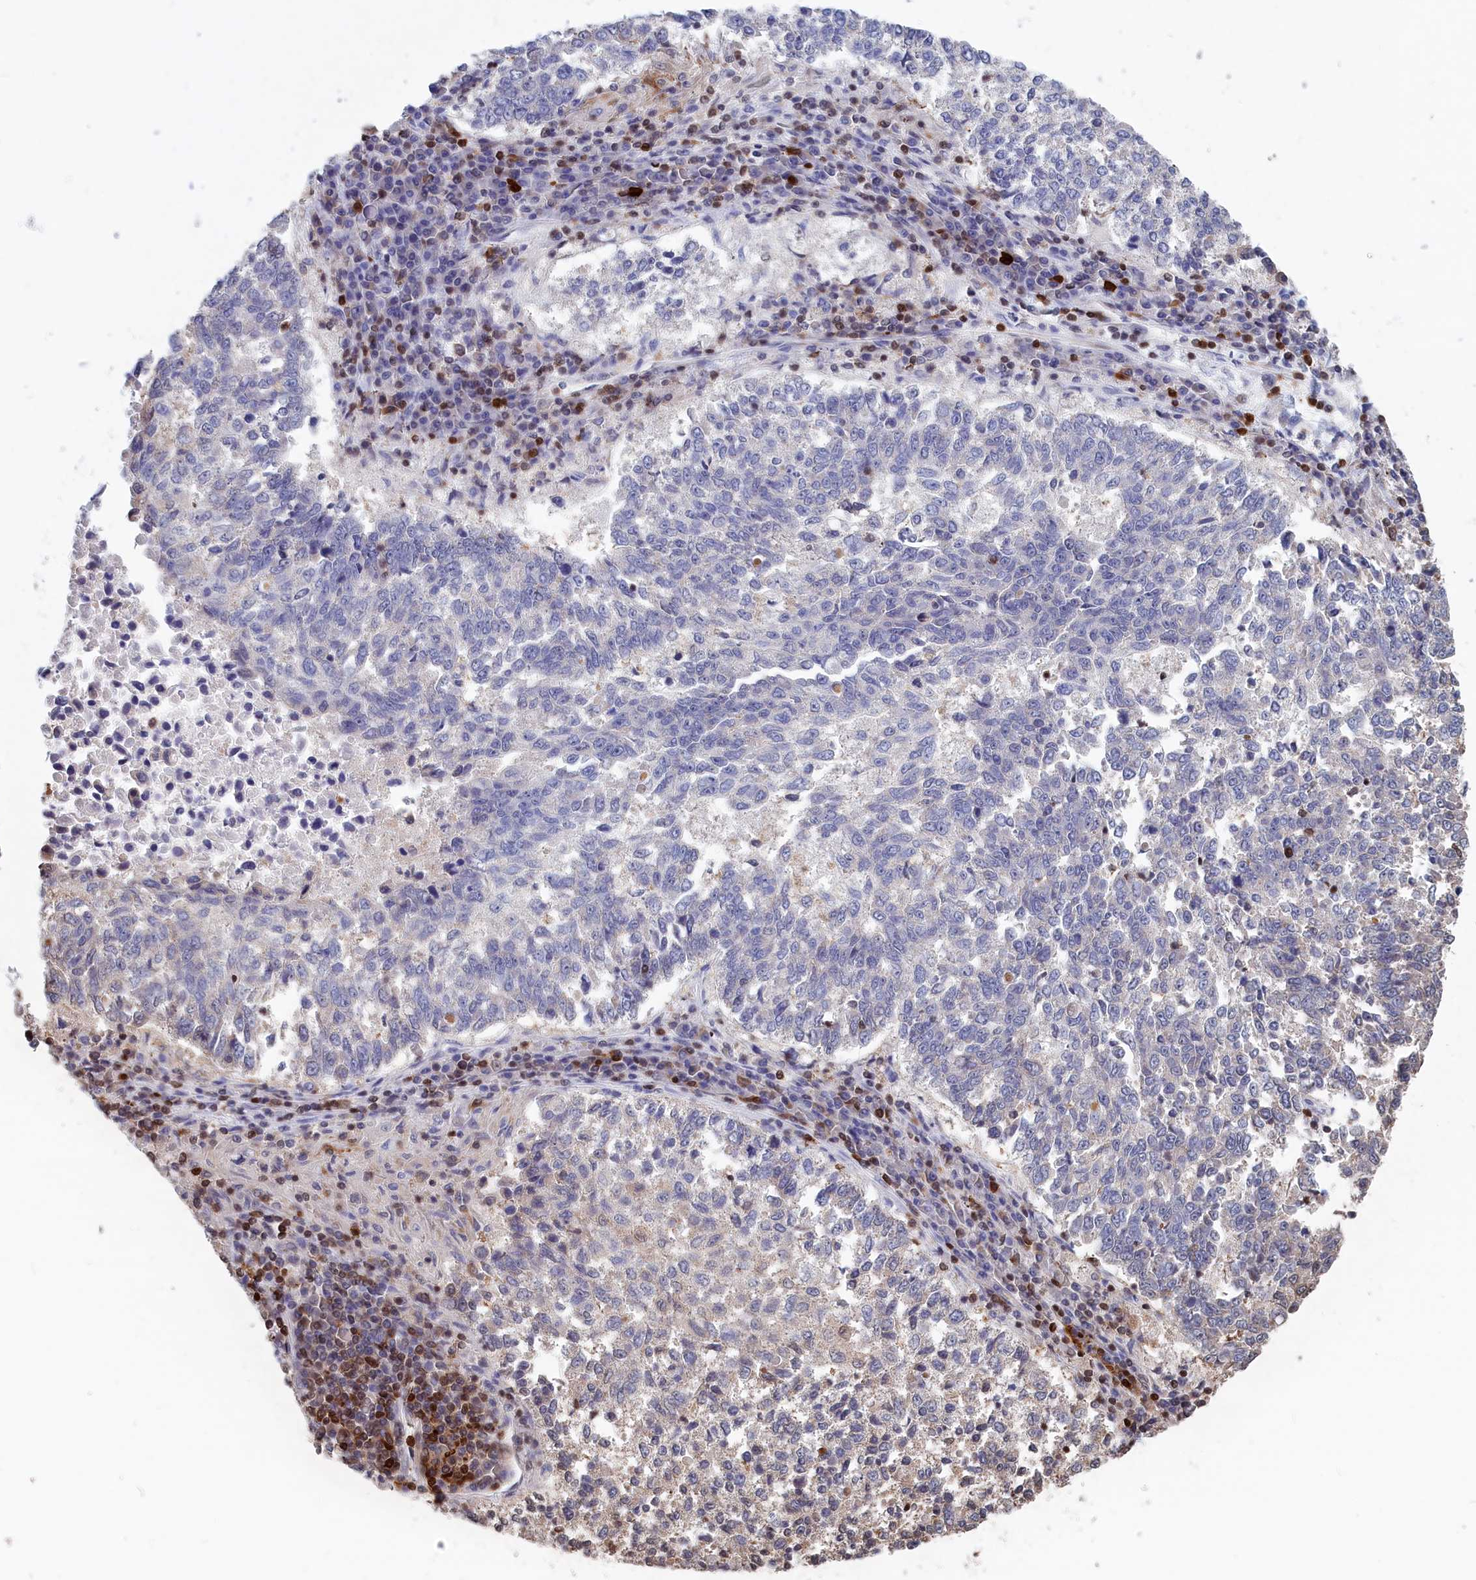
{"staining": {"intensity": "negative", "quantity": "none", "location": "none"}, "tissue": "lung cancer", "cell_type": "Tumor cells", "image_type": "cancer", "snomed": [{"axis": "morphology", "description": "Squamous cell carcinoma, NOS"}, {"axis": "topography", "description": "Lung"}], "caption": "Tumor cells show no significant expression in lung squamous cell carcinoma. (Immunohistochemistry, brightfield microscopy, high magnification).", "gene": "CRIP1", "patient": {"sex": "male", "age": 73}}